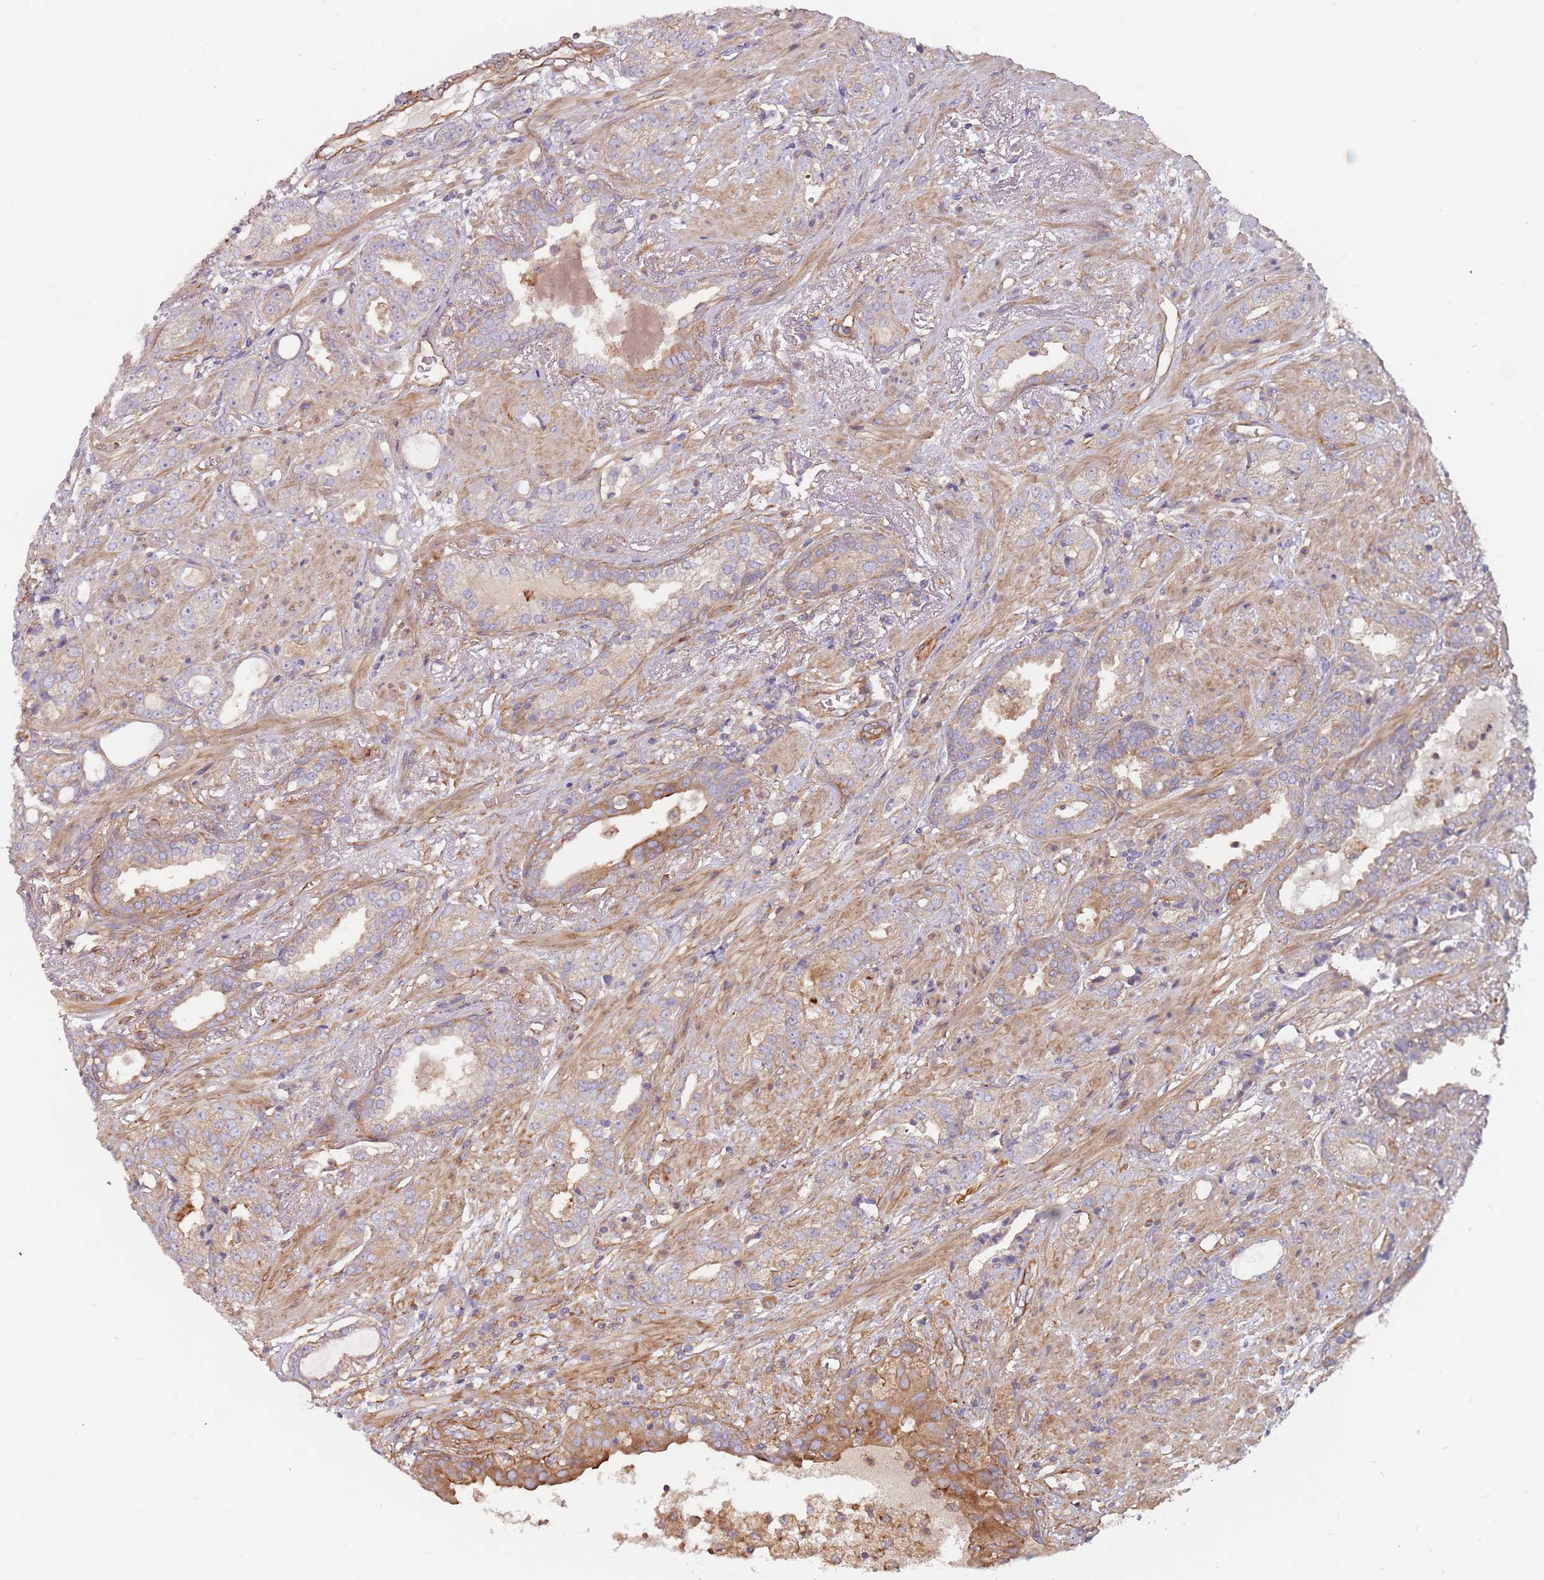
{"staining": {"intensity": "weak", "quantity": "<25%", "location": "cytoplasmic/membranous"}, "tissue": "prostate cancer", "cell_type": "Tumor cells", "image_type": "cancer", "snomed": [{"axis": "morphology", "description": "Adenocarcinoma, High grade"}, {"axis": "topography", "description": "Prostate"}], "caption": "IHC photomicrograph of neoplastic tissue: human prostate cancer stained with DAB shows no significant protein staining in tumor cells.", "gene": "SPDL1", "patient": {"sex": "male", "age": 71}}